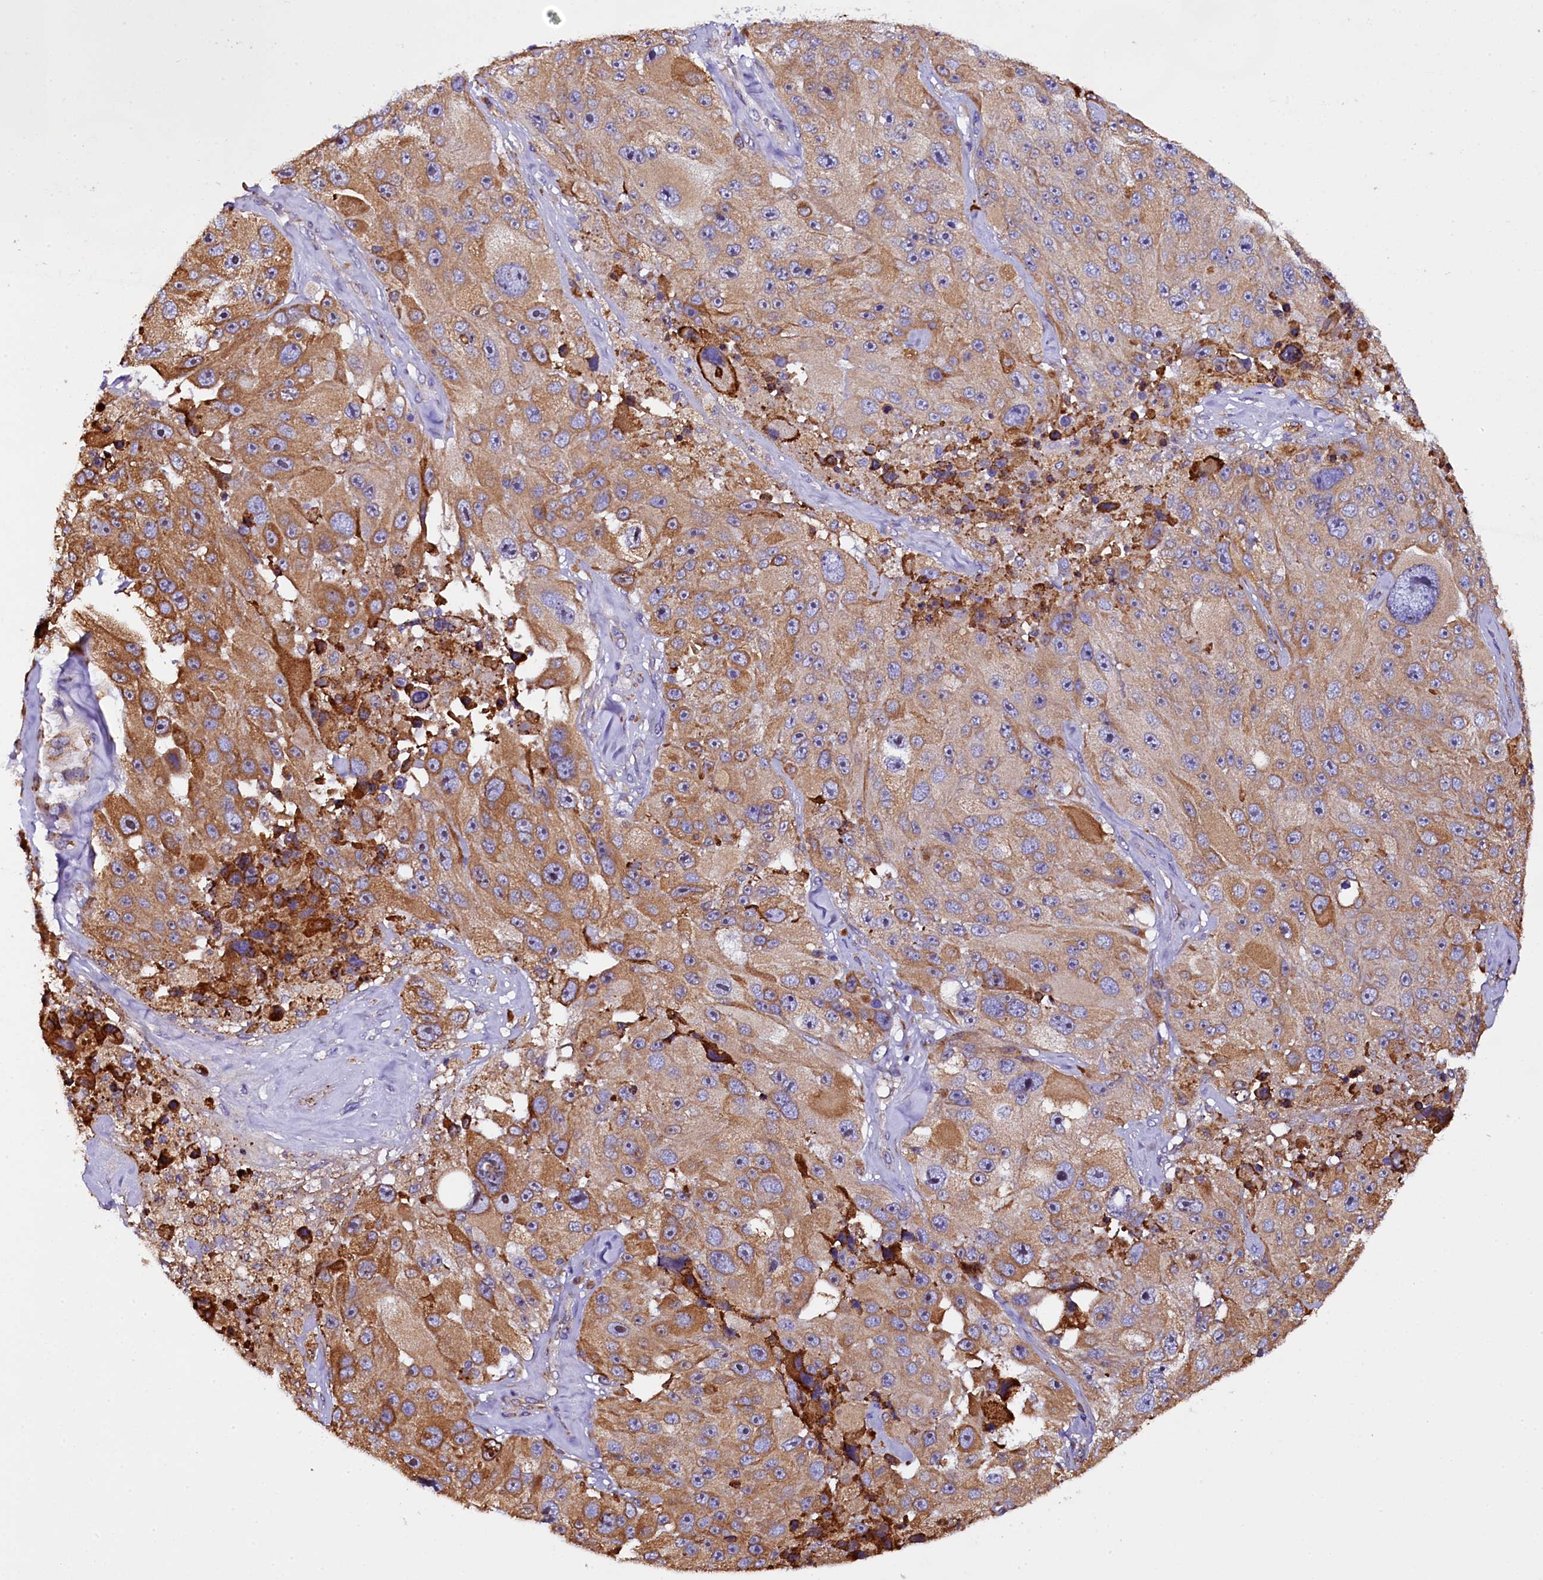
{"staining": {"intensity": "moderate", "quantity": ">75%", "location": "cytoplasmic/membranous"}, "tissue": "melanoma", "cell_type": "Tumor cells", "image_type": "cancer", "snomed": [{"axis": "morphology", "description": "Malignant melanoma, Metastatic site"}, {"axis": "topography", "description": "Lymph node"}], "caption": "About >75% of tumor cells in human melanoma show moderate cytoplasmic/membranous protein expression as visualized by brown immunohistochemical staining.", "gene": "CAPS2", "patient": {"sex": "male", "age": 62}}